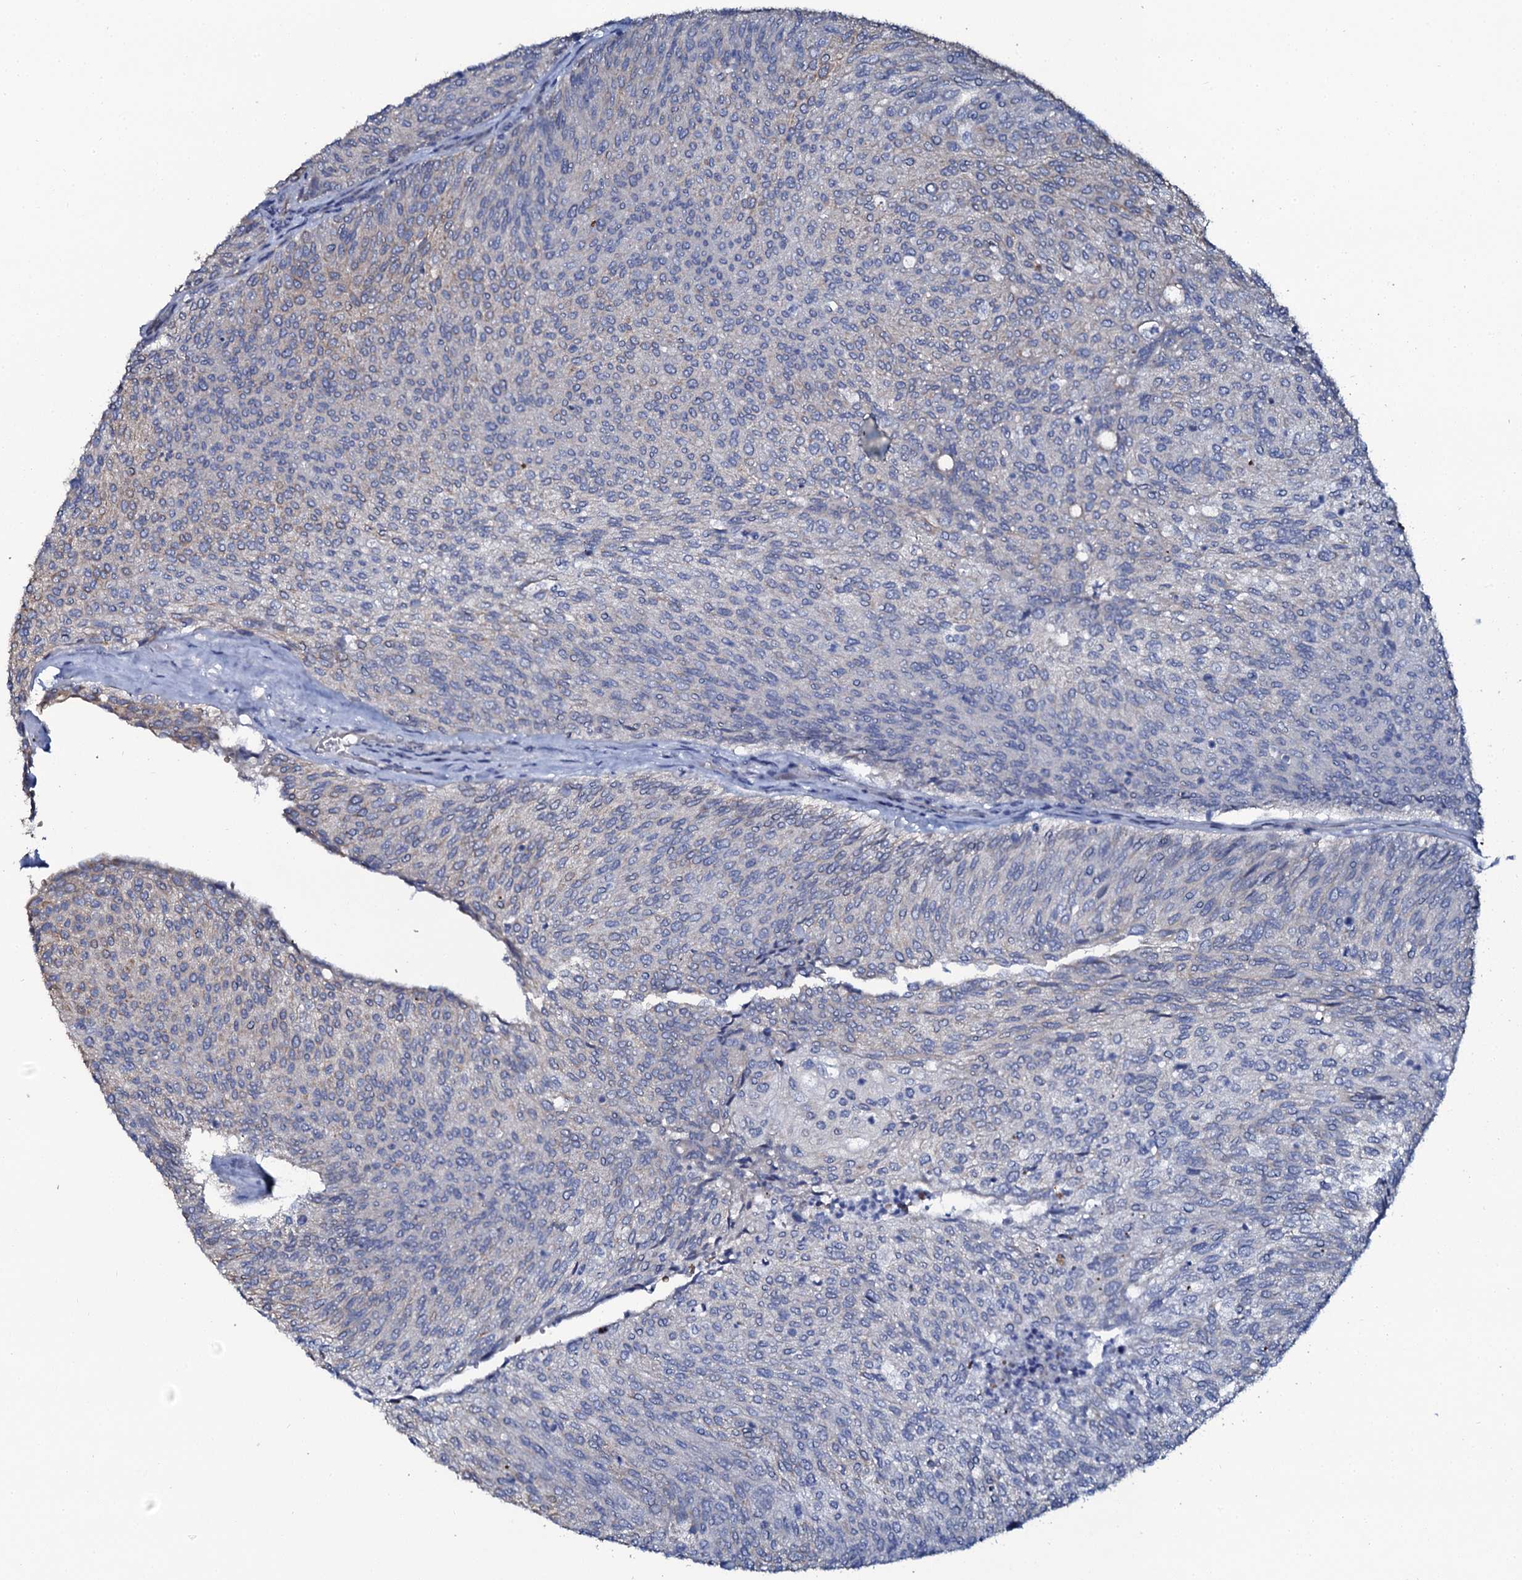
{"staining": {"intensity": "weak", "quantity": "<25%", "location": "cytoplasmic/membranous"}, "tissue": "urothelial cancer", "cell_type": "Tumor cells", "image_type": "cancer", "snomed": [{"axis": "morphology", "description": "Urothelial carcinoma, Low grade"}, {"axis": "topography", "description": "Urinary bladder"}], "caption": "There is no significant staining in tumor cells of urothelial carcinoma (low-grade).", "gene": "C10orf88", "patient": {"sex": "female", "age": 79}}